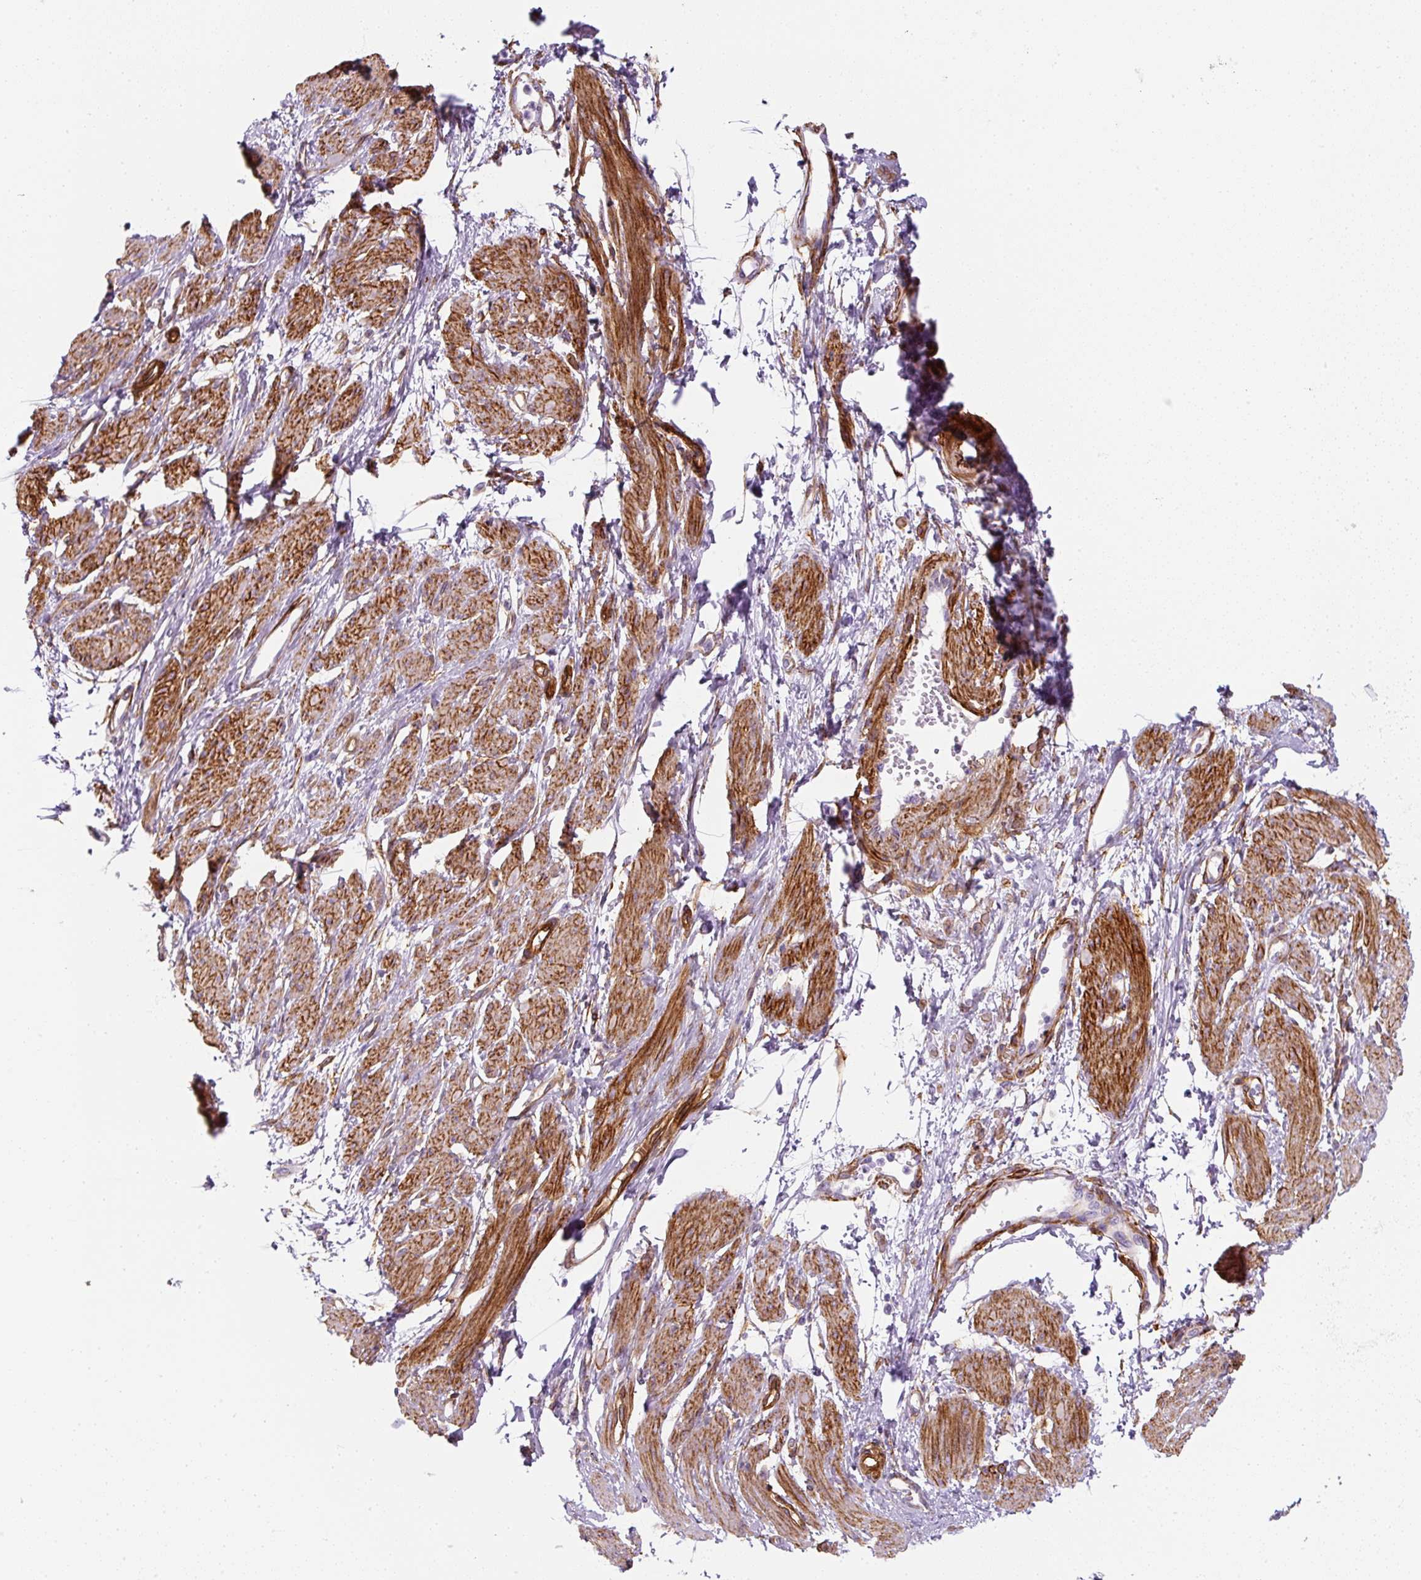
{"staining": {"intensity": "strong", "quantity": ">75%", "location": "cytoplasmic/membranous"}, "tissue": "smooth muscle", "cell_type": "Smooth muscle cells", "image_type": "normal", "snomed": [{"axis": "morphology", "description": "Normal tissue, NOS"}, {"axis": "topography", "description": "Smooth muscle"}, {"axis": "topography", "description": "Uterus"}], "caption": "Normal smooth muscle shows strong cytoplasmic/membranous positivity in about >75% of smooth muscle cells (Stains: DAB (3,3'-diaminobenzidine) in brown, nuclei in blue, Microscopy: brightfield microscopy at high magnification)..", "gene": "CAVIN3", "patient": {"sex": "female", "age": 39}}